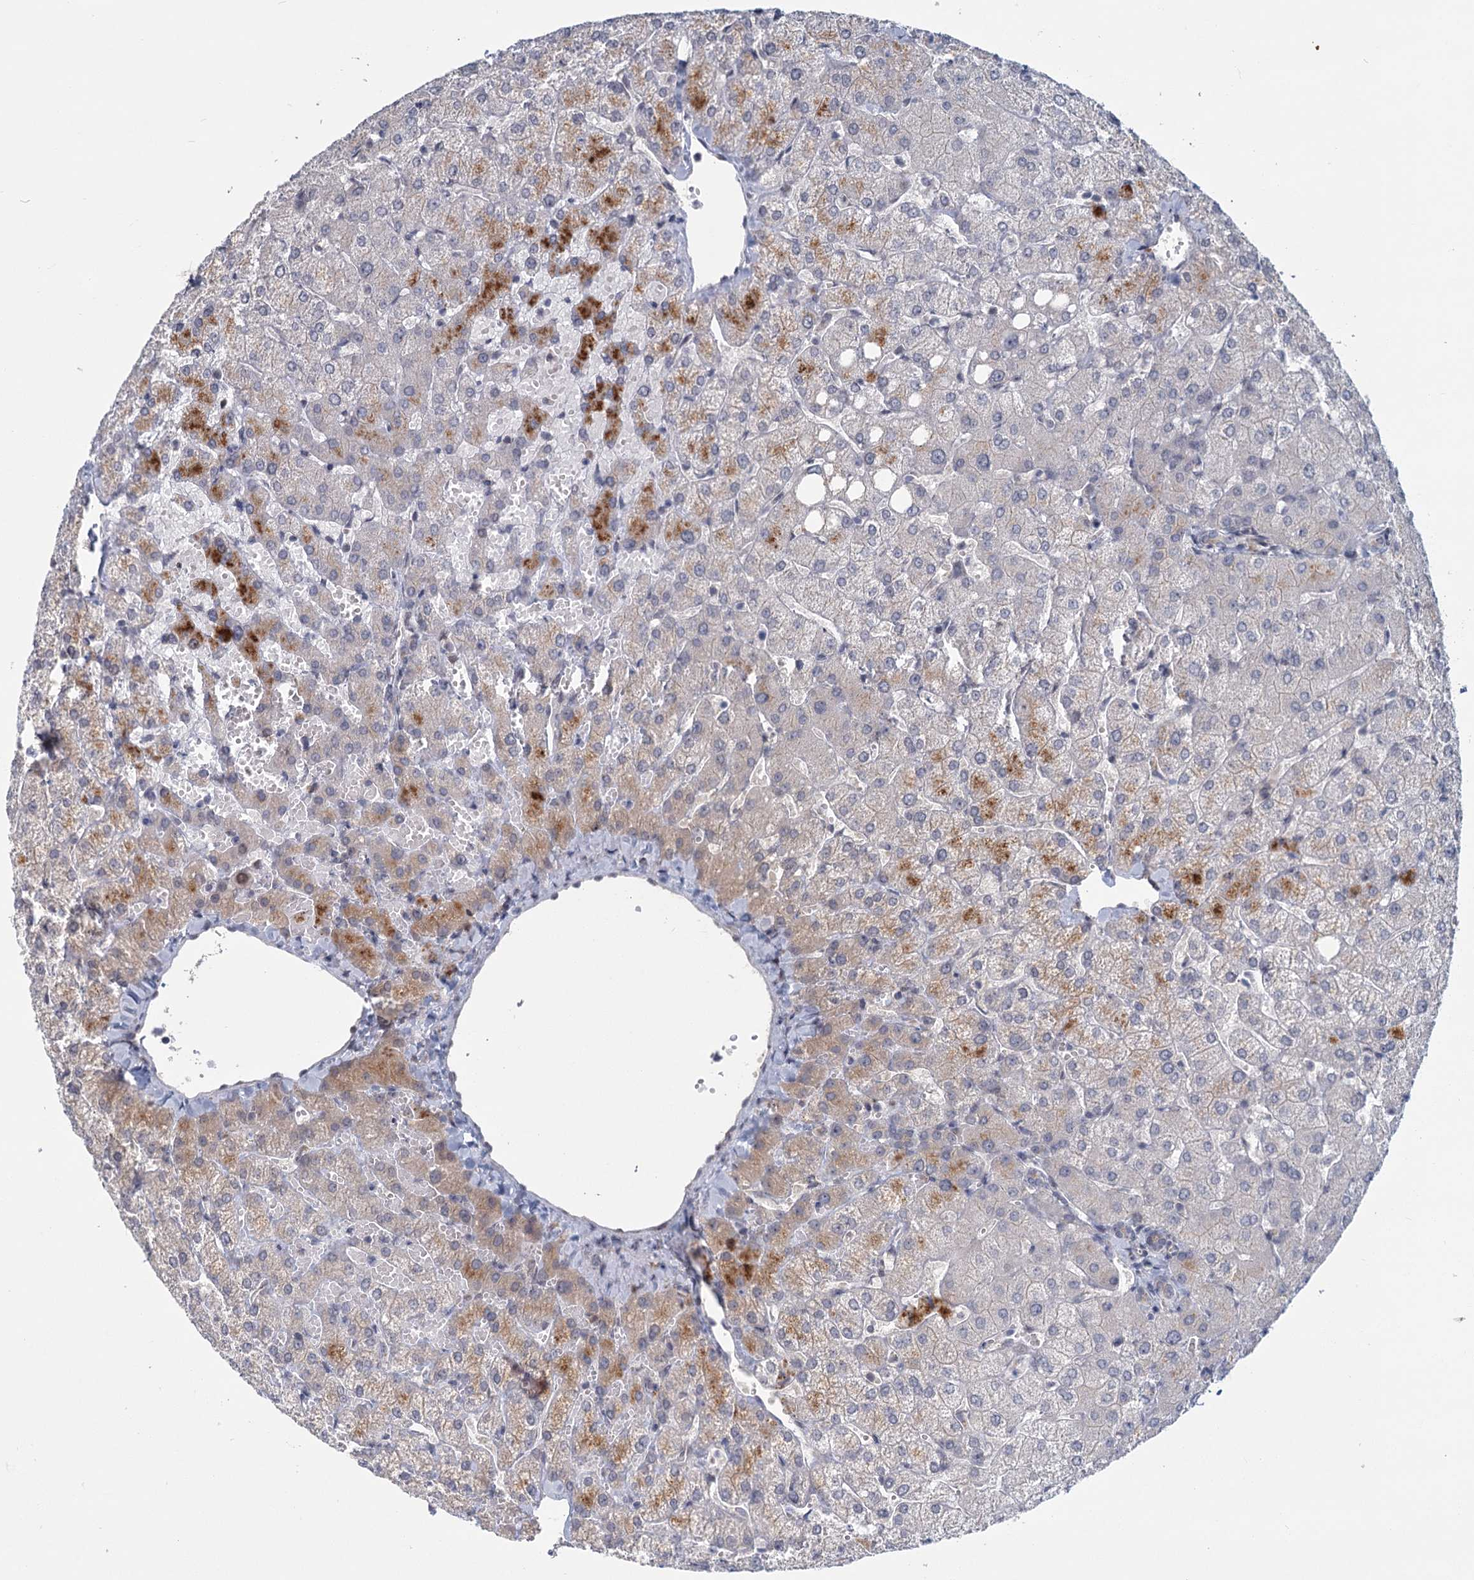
{"staining": {"intensity": "negative", "quantity": "none", "location": "none"}, "tissue": "liver", "cell_type": "Cholangiocytes", "image_type": "normal", "snomed": [{"axis": "morphology", "description": "Normal tissue, NOS"}, {"axis": "topography", "description": "Liver"}], "caption": "Photomicrograph shows no protein staining in cholangiocytes of unremarkable liver.", "gene": "STAP1", "patient": {"sex": "female", "age": 54}}